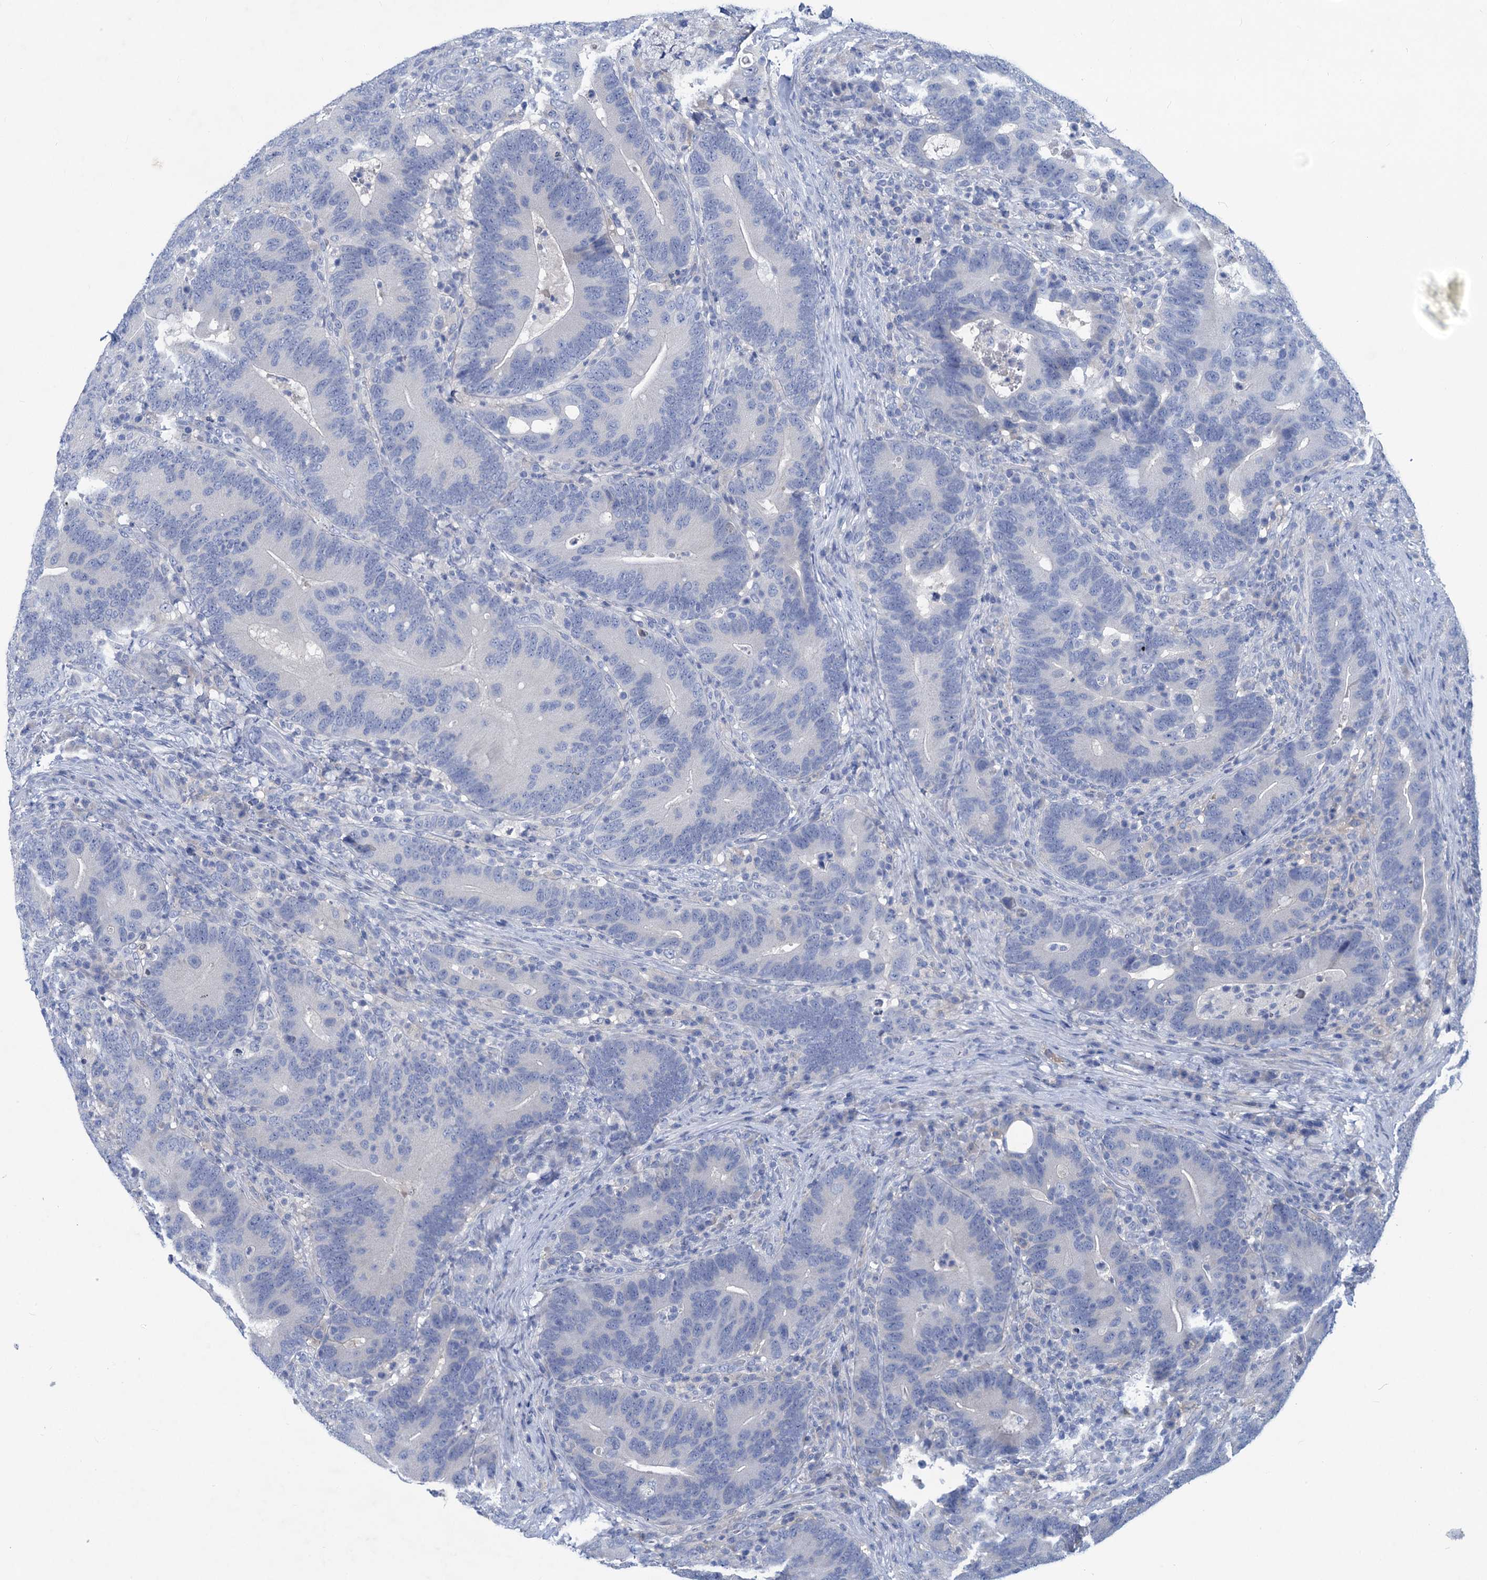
{"staining": {"intensity": "negative", "quantity": "none", "location": "none"}, "tissue": "colorectal cancer", "cell_type": "Tumor cells", "image_type": "cancer", "snomed": [{"axis": "morphology", "description": "Adenocarcinoma, NOS"}, {"axis": "topography", "description": "Colon"}], "caption": "Immunohistochemical staining of human colorectal cancer (adenocarcinoma) reveals no significant positivity in tumor cells.", "gene": "RTKN2", "patient": {"sex": "female", "age": 66}}